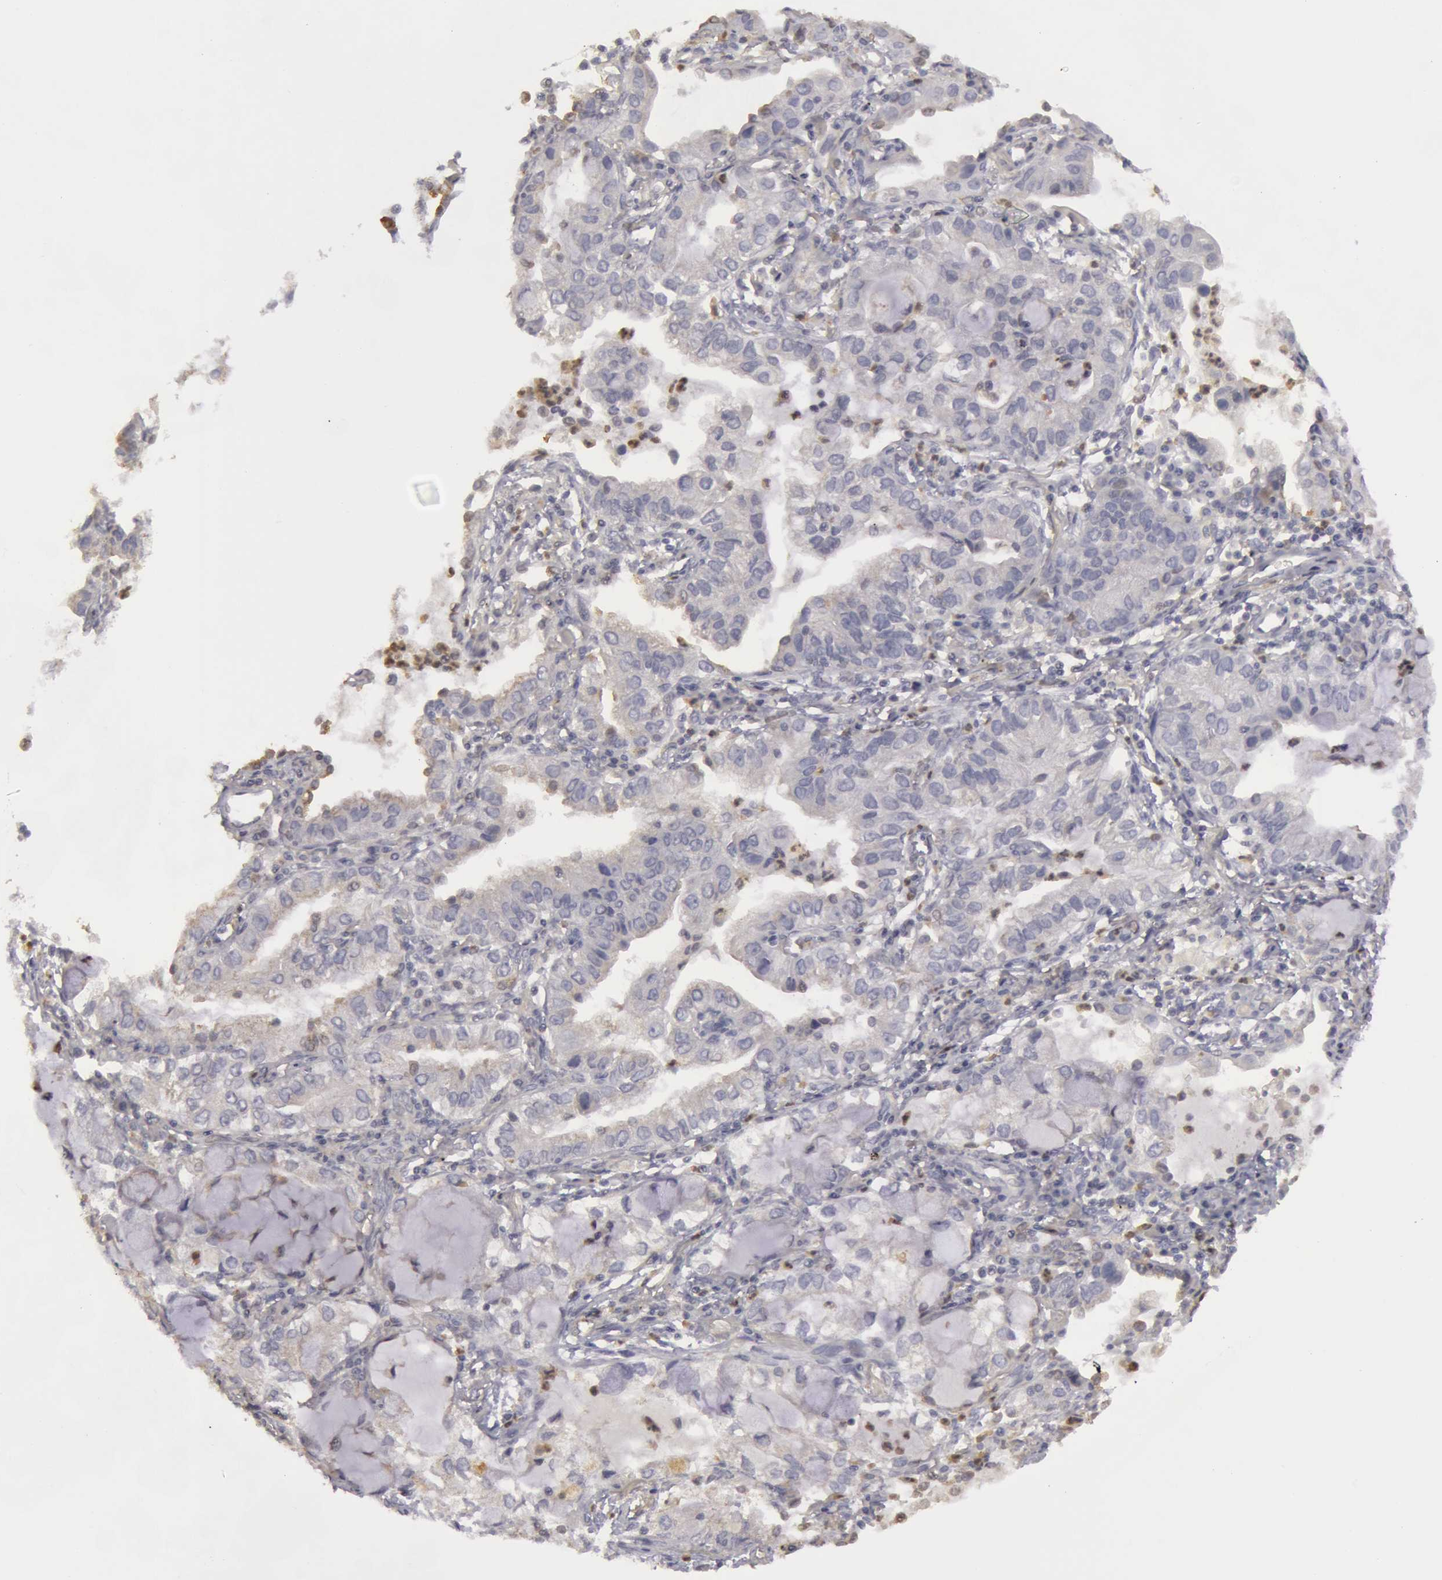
{"staining": {"intensity": "weak", "quantity": "25%-75%", "location": "cytoplasmic/membranous"}, "tissue": "lung cancer", "cell_type": "Tumor cells", "image_type": "cancer", "snomed": [{"axis": "morphology", "description": "Adenocarcinoma, NOS"}, {"axis": "topography", "description": "Lung"}], "caption": "Lung cancer (adenocarcinoma) was stained to show a protein in brown. There is low levels of weak cytoplasmic/membranous staining in about 25%-75% of tumor cells. (IHC, brightfield microscopy, high magnification).", "gene": "CAT", "patient": {"sex": "female", "age": 50}}